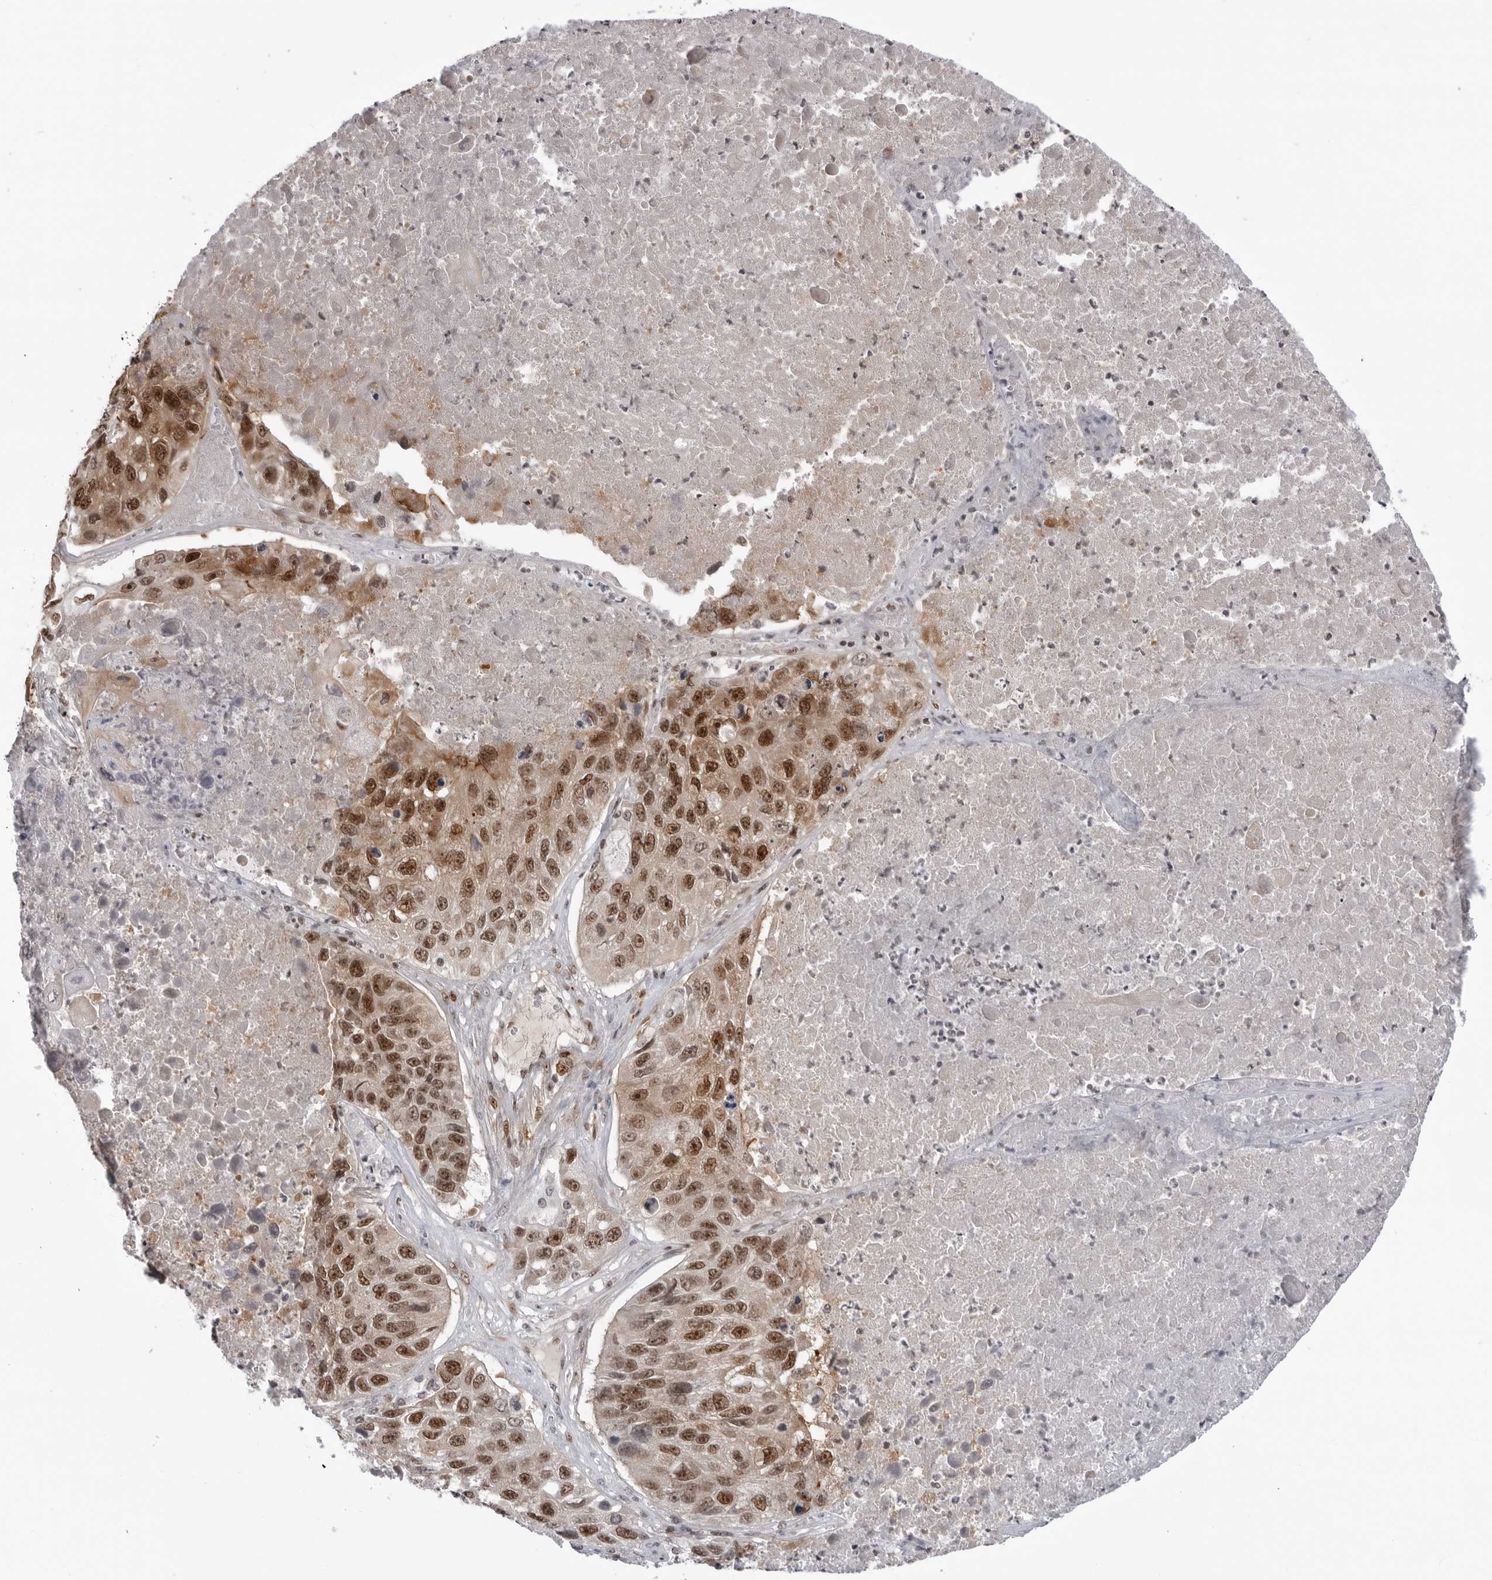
{"staining": {"intensity": "moderate", "quantity": ">75%", "location": "cytoplasmic/membranous,nuclear"}, "tissue": "lung cancer", "cell_type": "Tumor cells", "image_type": "cancer", "snomed": [{"axis": "morphology", "description": "Squamous cell carcinoma, NOS"}, {"axis": "topography", "description": "Lung"}], "caption": "Immunohistochemical staining of squamous cell carcinoma (lung) exhibits medium levels of moderate cytoplasmic/membranous and nuclear protein staining in approximately >75% of tumor cells.", "gene": "TRIM66", "patient": {"sex": "male", "age": 61}}